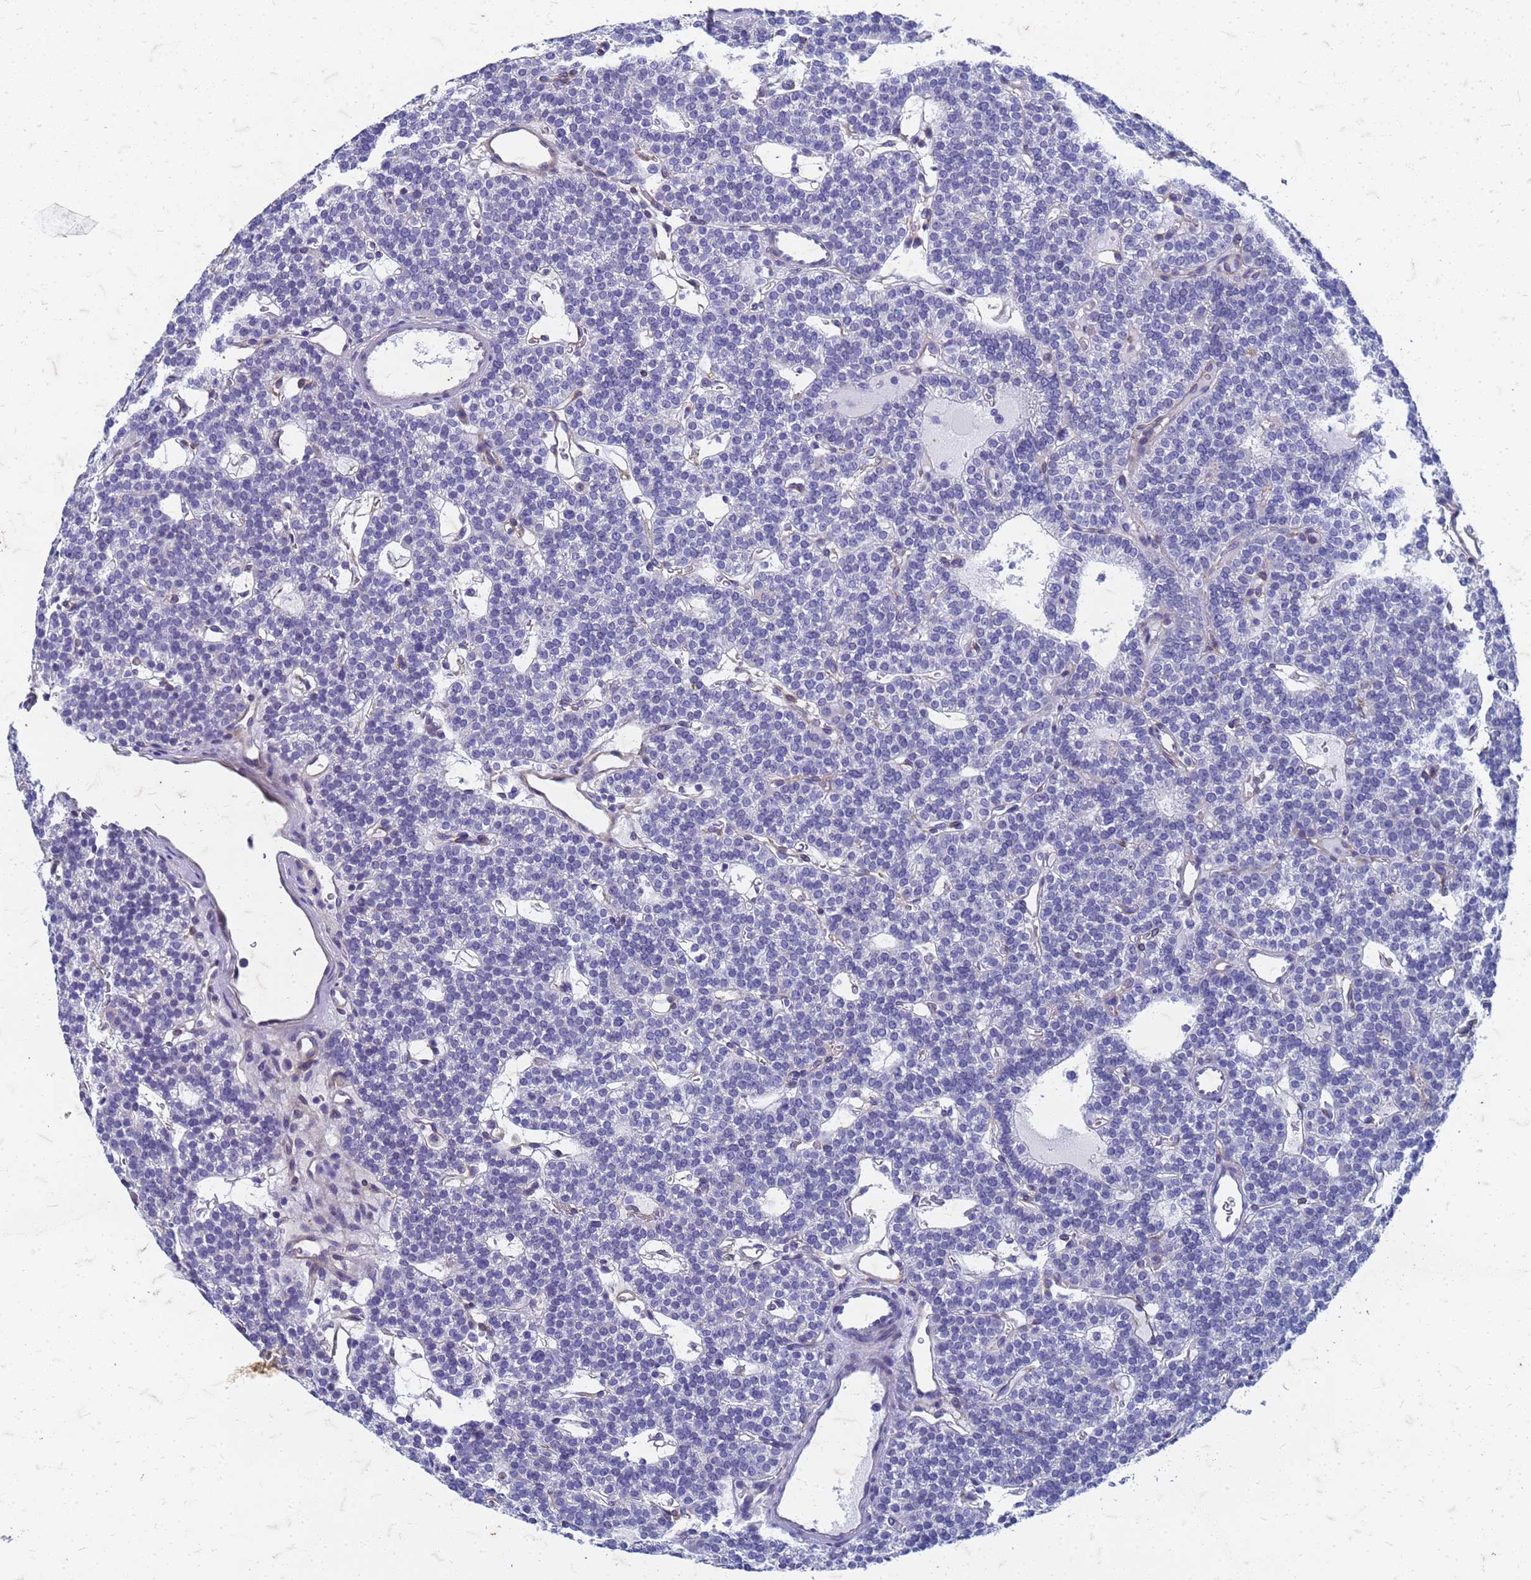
{"staining": {"intensity": "negative", "quantity": "none", "location": "none"}, "tissue": "parathyroid gland", "cell_type": "Glandular cells", "image_type": "normal", "snomed": [{"axis": "morphology", "description": "Normal tissue, NOS"}, {"axis": "topography", "description": "Parathyroid gland"}], "caption": "Immunohistochemical staining of benign human parathyroid gland shows no significant positivity in glandular cells. The staining was performed using DAB (3,3'-diaminobenzidine) to visualize the protein expression in brown, while the nuclei were stained in blue with hematoxylin (Magnification: 20x).", "gene": "TRIM64B", "patient": {"sex": "male", "age": 83}}